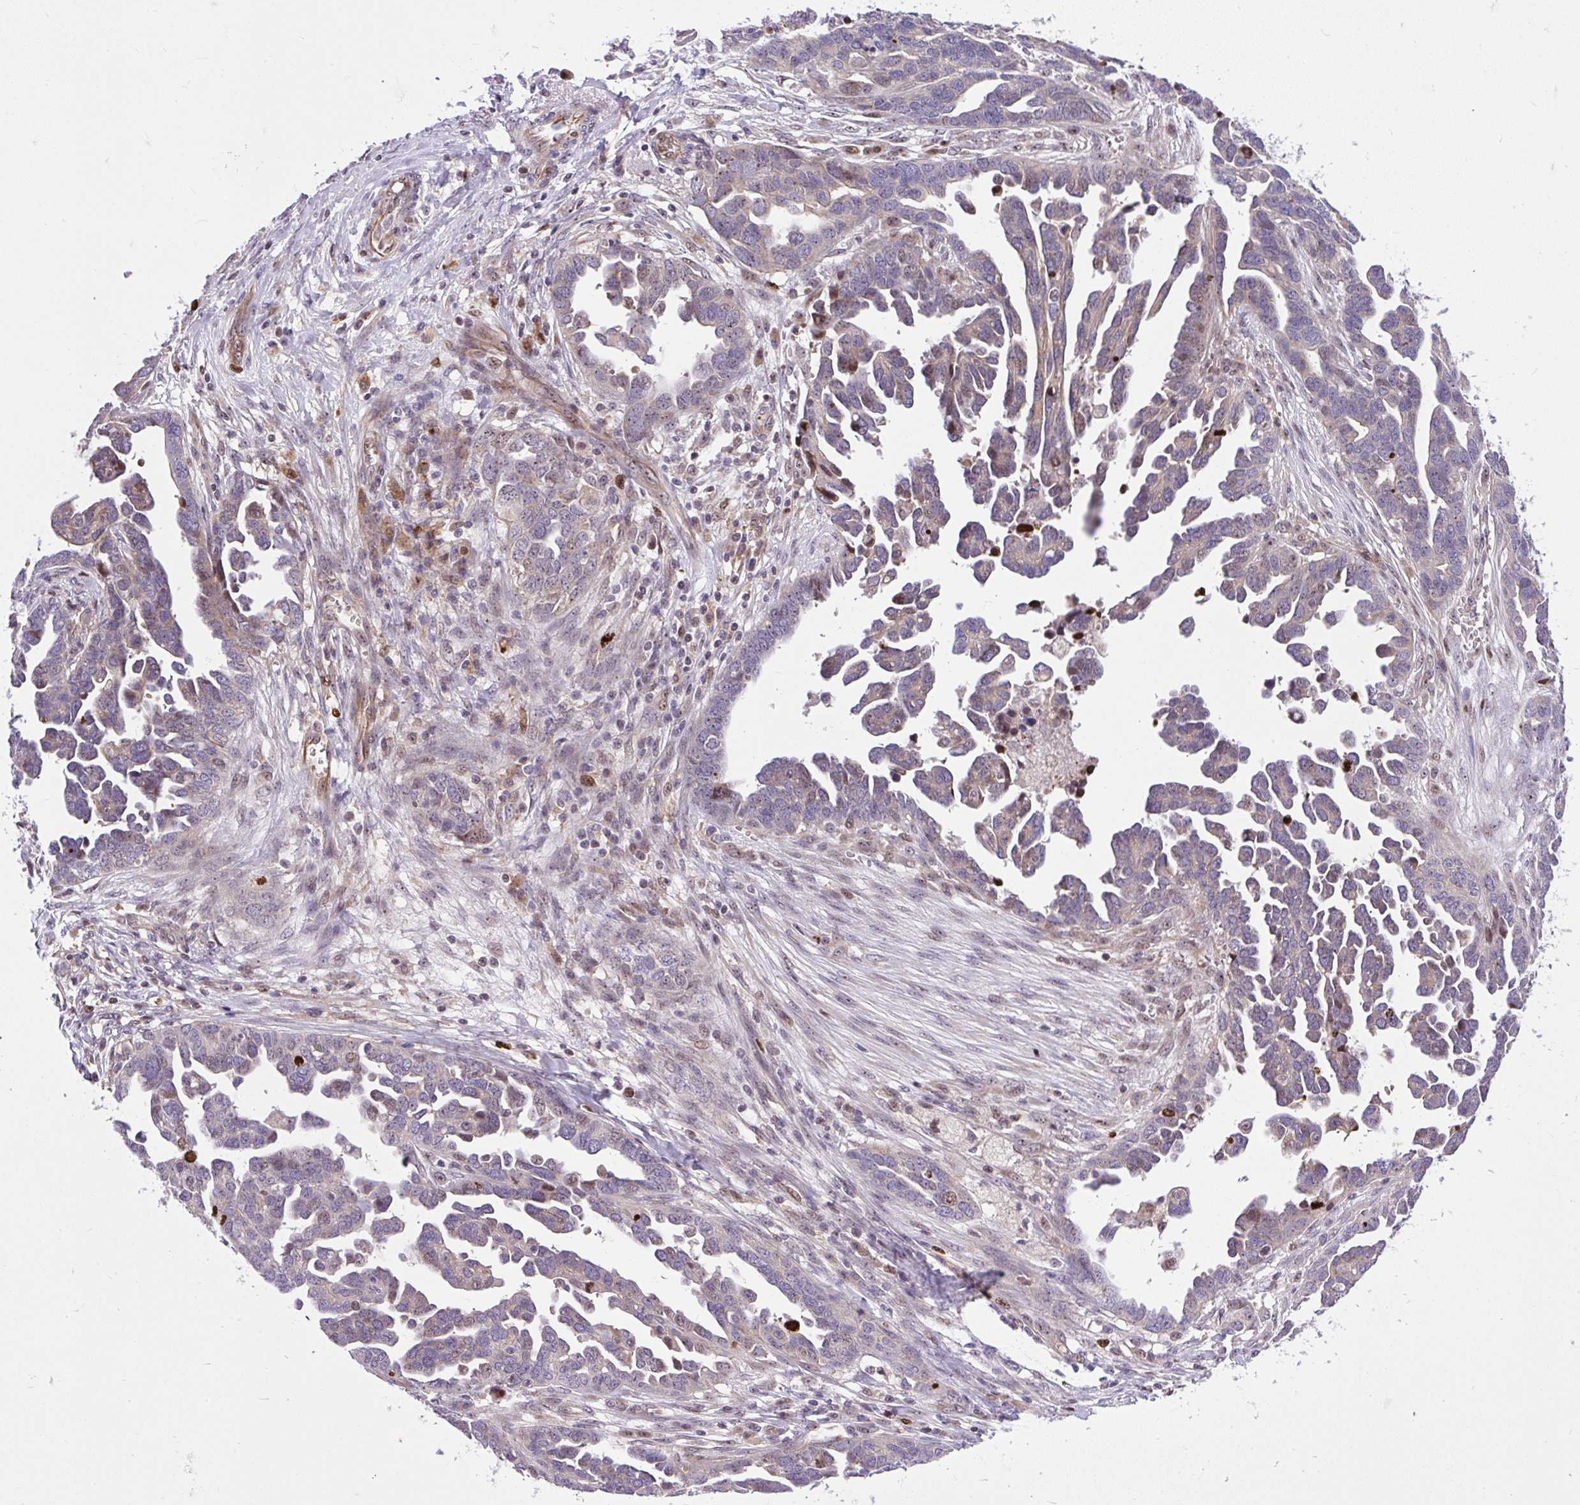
{"staining": {"intensity": "weak", "quantity": ">75%", "location": "cytoplasmic/membranous"}, "tissue": "ovarian cancer", "cell_type": "Tumor cells", "image_type": "cancer", "snomed": [{"axis": "morphology", "description": "Cystadenocarcinoma, serous, NOS"}, {"axis": "topography", "description": "Ovary"}], "caption": "Ovarian cancer stained with a protein marker displays weak staining in tumor cells.", "gene": "CHIA", "patient": {"sex": "female", "age": 54}}